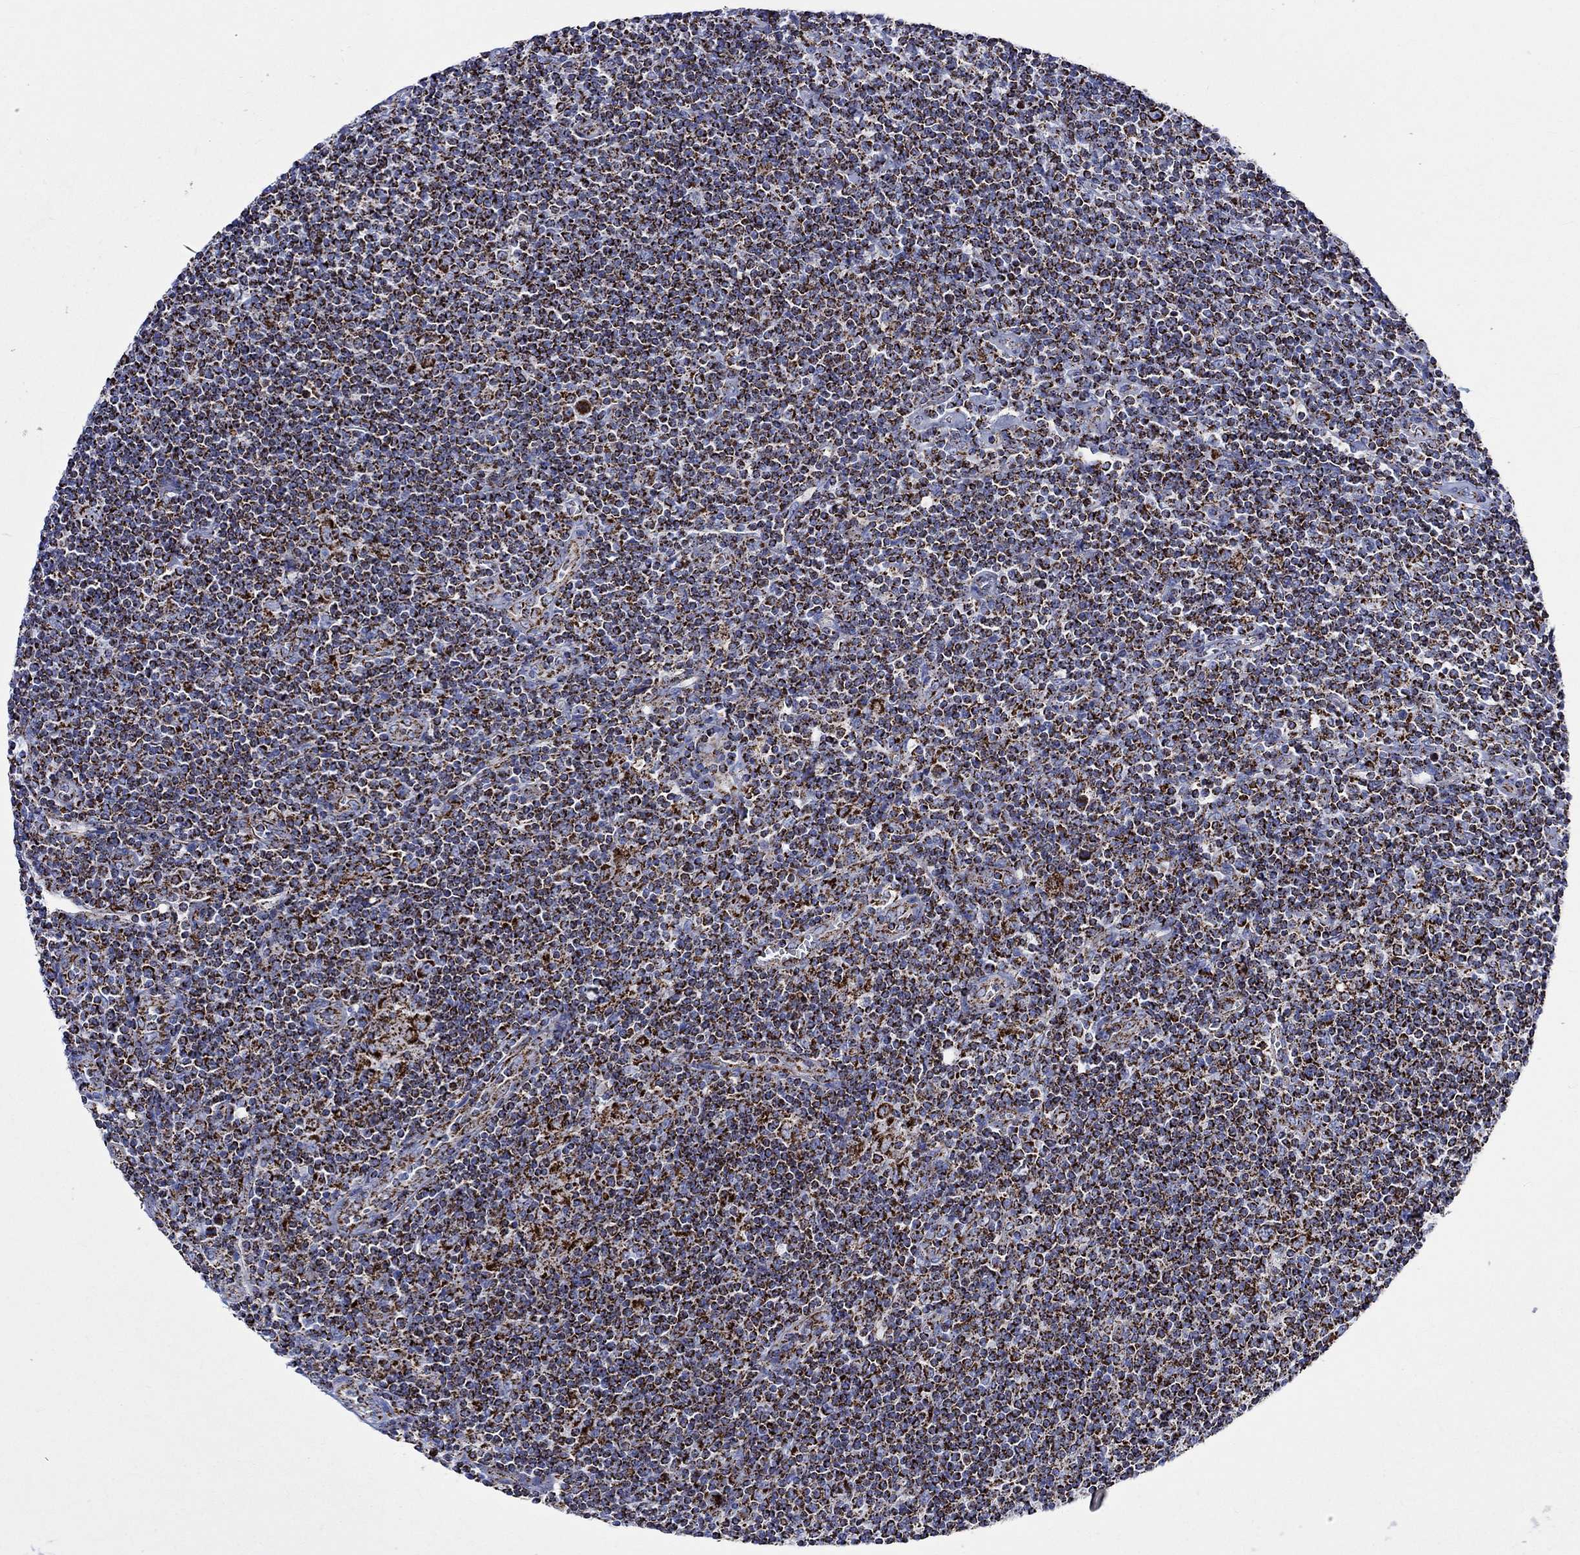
{"staining": {"intensity": "strong", "quantity": ">75%", "location": "cytoplasmic/membranous"}, "tissue": "lymphoma", "cell_type": "Tumor cells", "image_type": "cancer", "snomed": [{"axis": "morphology", "description": "Hodgkin's disease, NOS"}, {"axis": "topography", "description": "Lymph node"}], "caption": "An image of lymphoma stained for a protein demonstrates strong cytoplasmic/membranous brown staining in tumor cells. The protein of interest is shown in brown color, while the nuclei are stained blue.", "gene": "RCE1", "patient": {"sex": "male", "age": 40}}